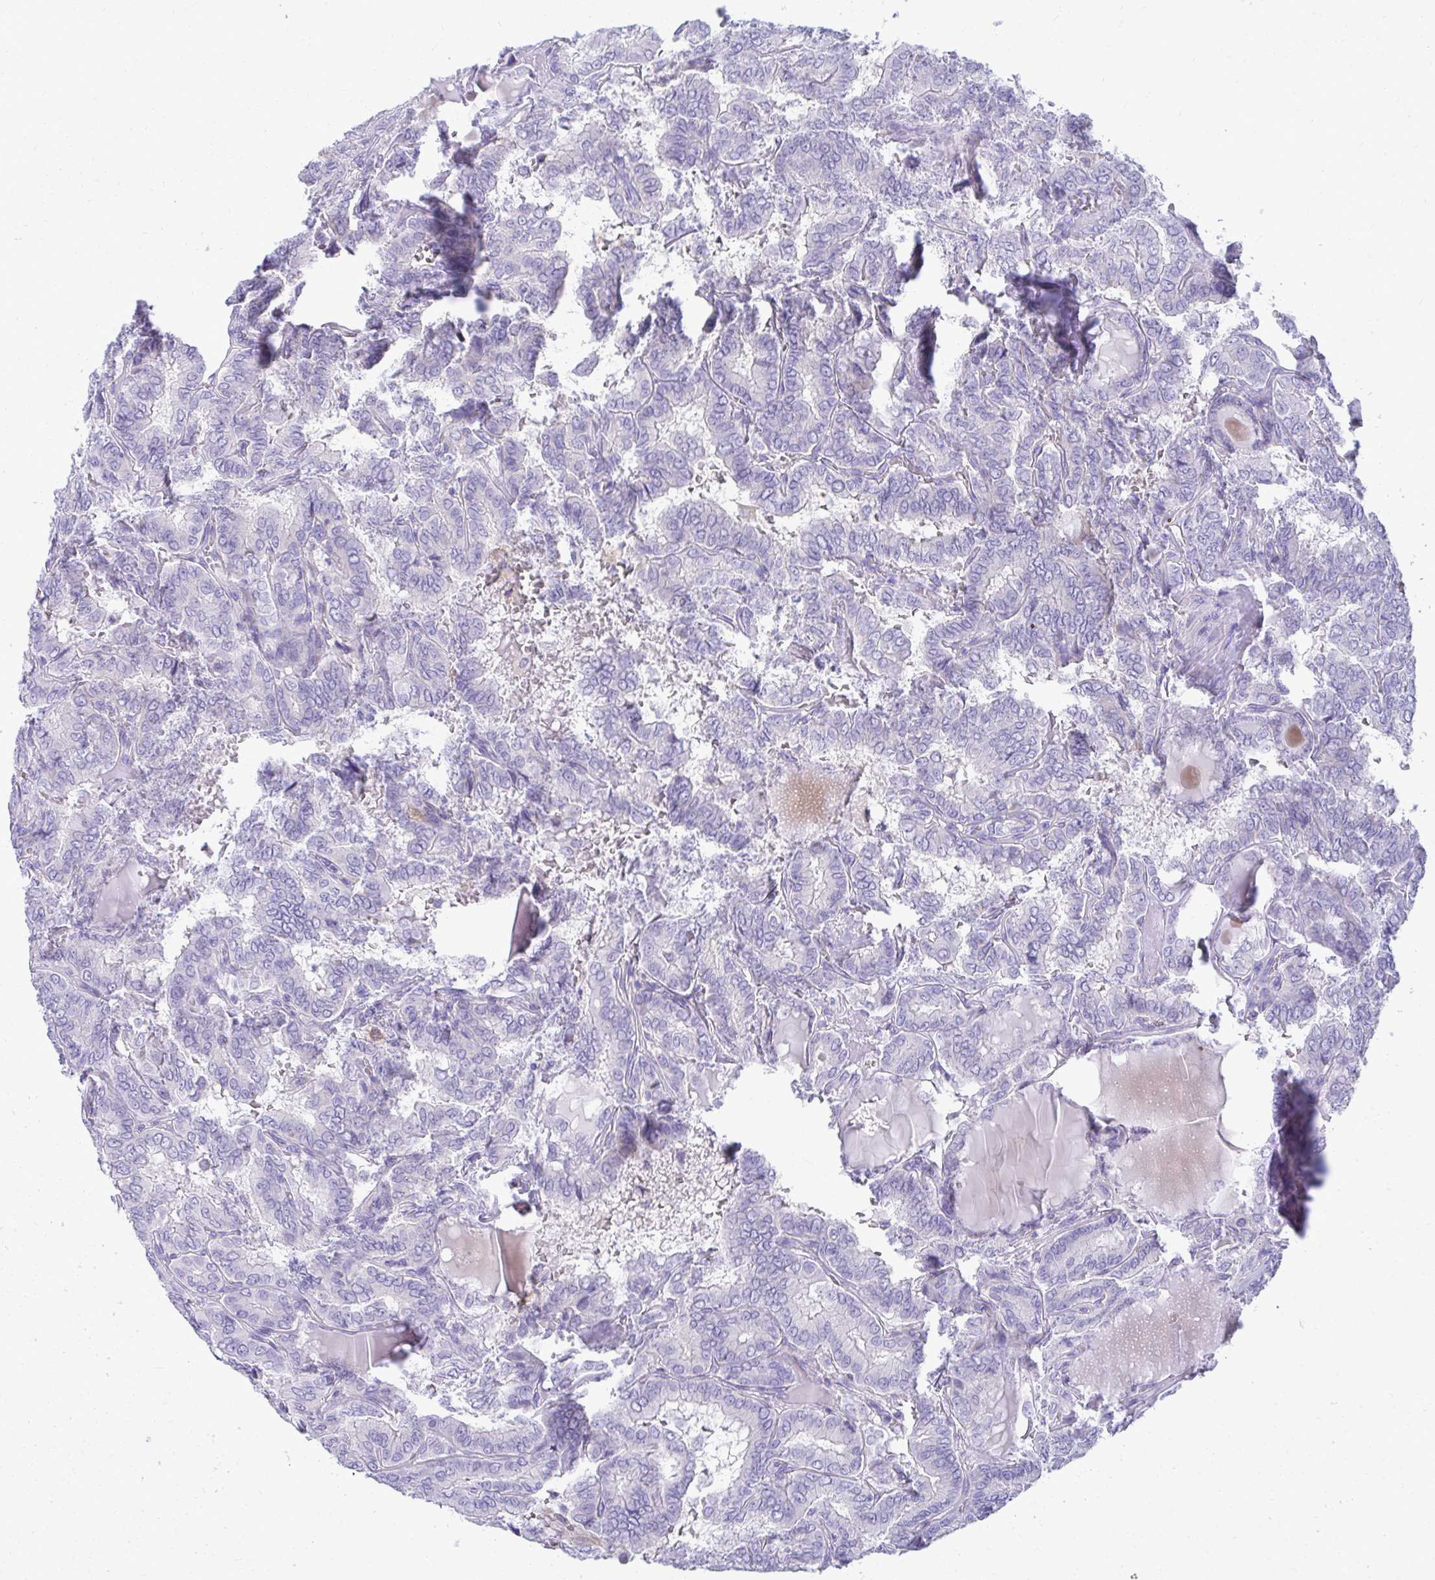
{"staining": {"intensity": "negative", "quantity": "none", "location": "none"}, "tissue": "thyroid cancer", "cell_type": "Tumor cells", "image_type": "cancer", "snomed": [{"axis": "morphology", "description": "Papillary adenocarcinoma, NOS"}, {"axis": "topography", "description": "Thyroid gland"}], "caption": "Immunohistochemistry of thyroid cancer (papillary adenocarcinoma) displays no expression in tumor cells. The staining is performed using DAB (3,3'-diaminobenzidine) brown chromogen with nuclei counter-stained in using hematoxylin.", "gene": "AIG1", "patient": {"sex": "female", "age": 46}}